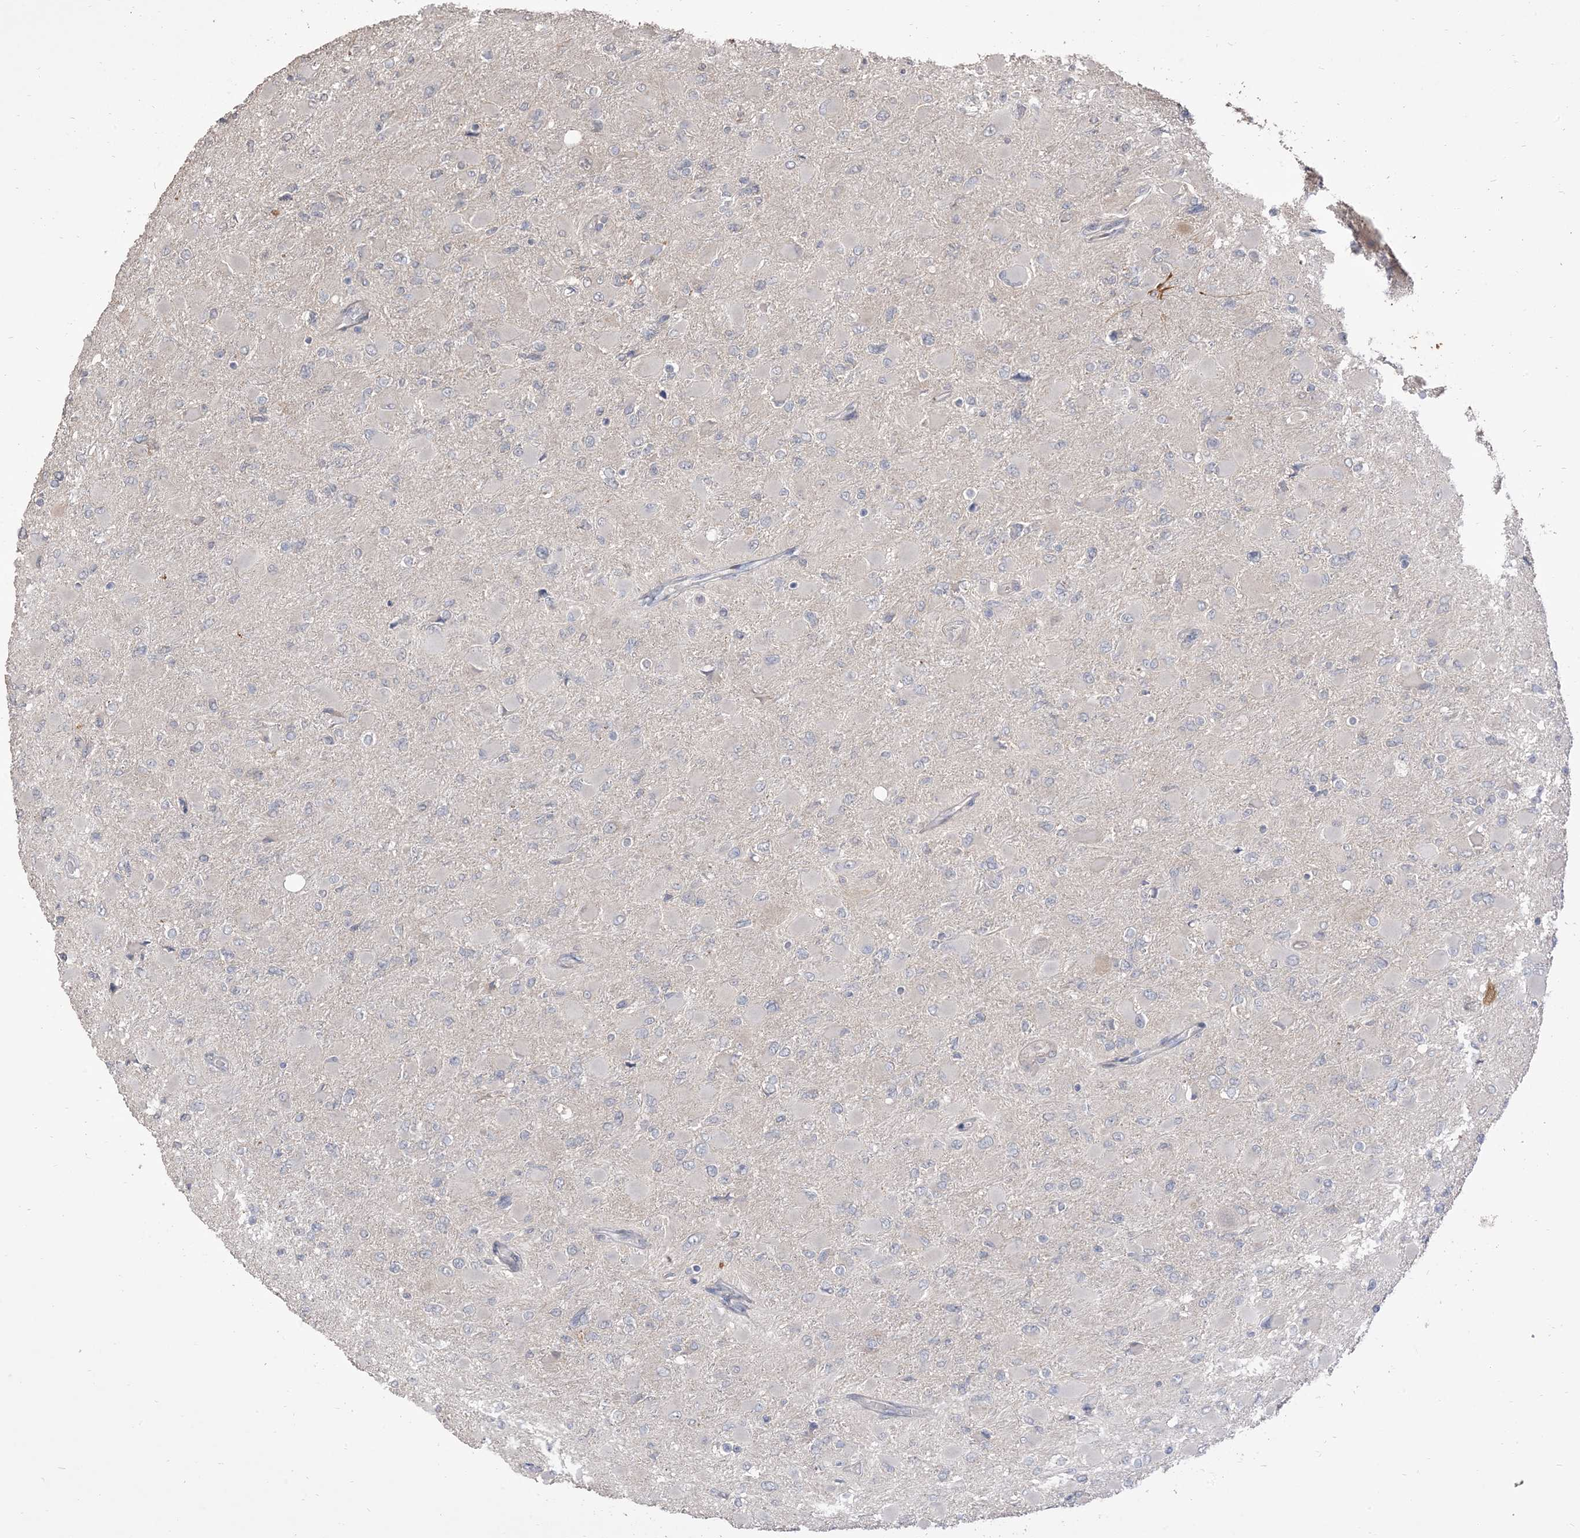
{"staining": {"intensity": "negative", "quantity": "none", "location": "none"}, "tissue": "glioma", "cell_type": "Tumor cells", "image_type": "cancer", "snomed": [{"axis": "morphology", "description": "Glioma, malignant, High grade"}, {"axis": "topography", "description": "Cerebral cortex"}], "caption": "IHC image of neoplastic tissue: human malignant glioma (high-grade) stained with DAB exhibits no significant protein positivity in tumor cells. The staining is performed using DAB brown chromogen with nuclei counter-stained in using hematoxylin.", "gene": "RNF175", "patient": {"sex": "female", "age": 36}}